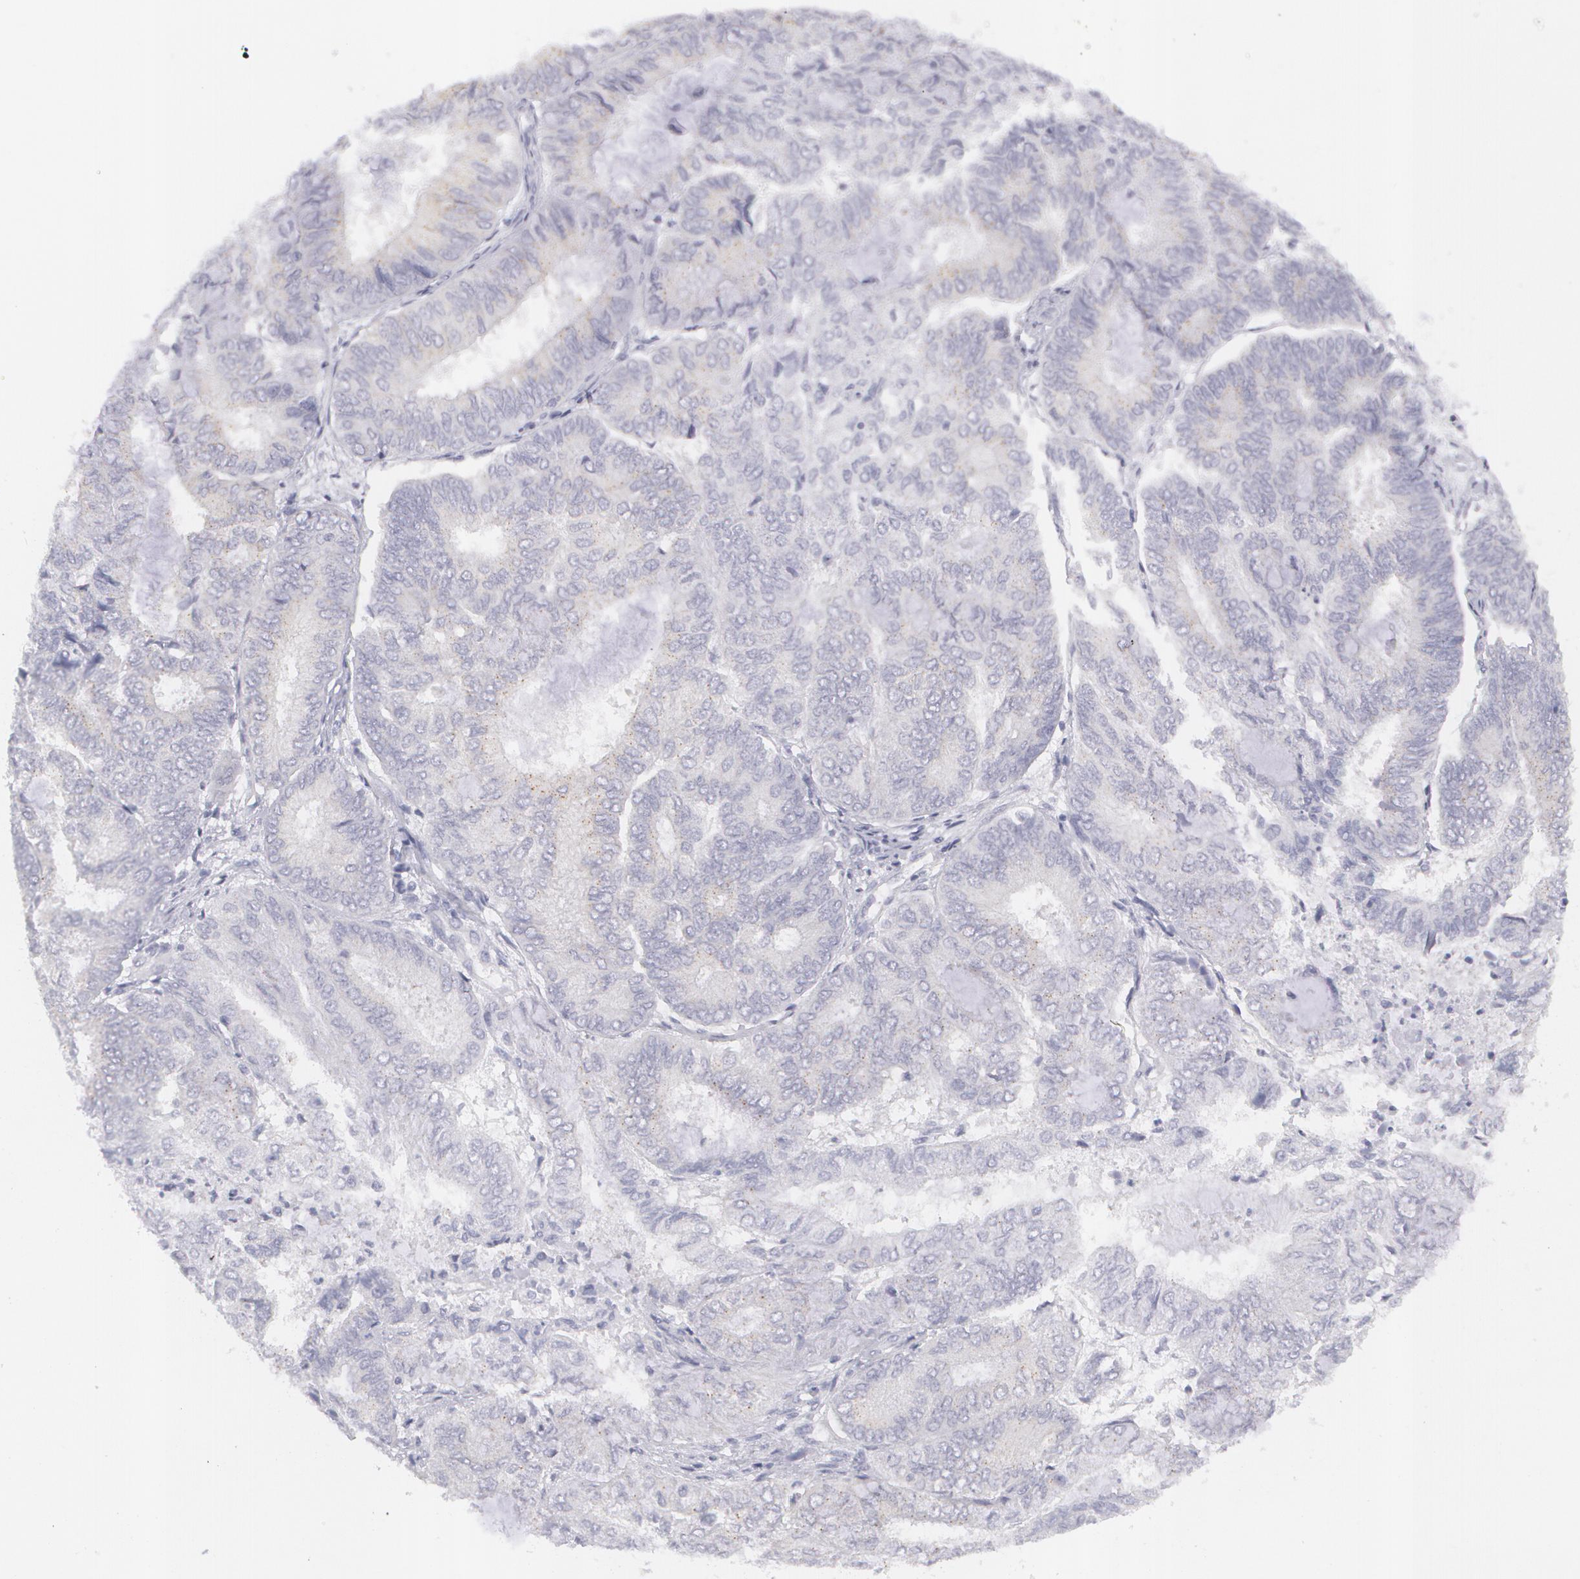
{"staining": {"intensity": "negative", "quantity": "none", "location": "none"}, "tissue": "endometrial cancer", "cell_type": "Tumor cells", "image_type": "cancer", "snomed": [{"axis": "morphology", "description": "Adenocarcinoma, NOS"}, {"axis": "topography", "description": "Endometrium"}], "caption": "Human endometrial cancer stained for a protein using immunohistochemistry (IHC) shows no expression in tumor cells.", "gene": "MBNL3", "patient": {"sex": "female", "age": 59}}